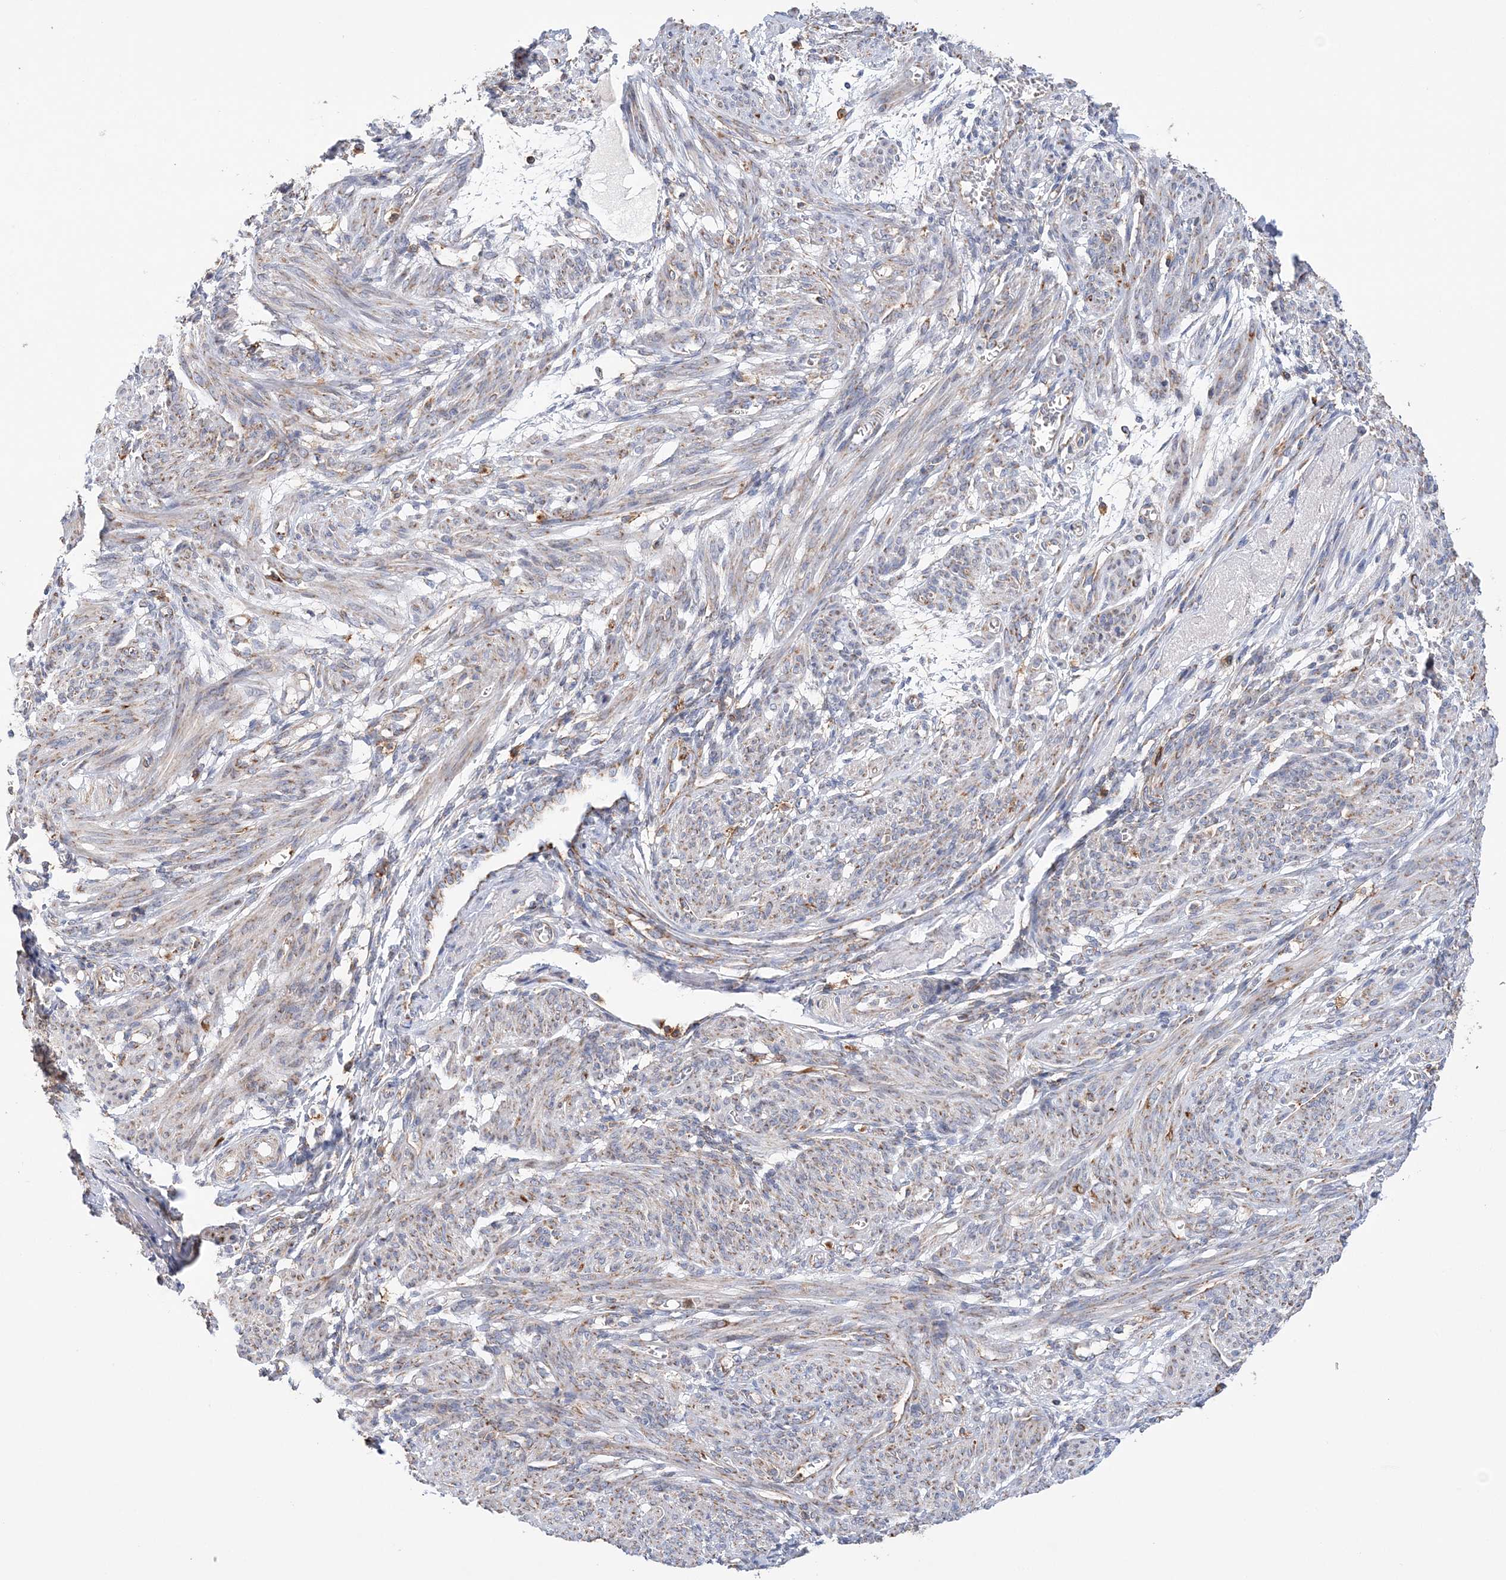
{"staining": {"intensity": "weak", "quantity": "25%-75%", "location": "cytoplasmic/membranous"}, "tissue": "smooth muscle", "cell_type": "Smooth muscle cells", "image_type": "normal", "snomed": [{"axis": "morphology", "description": "Normal tissue, NOS"}, {"axis": "topography", "description": "Smooth muscle"}], "caption": "This image reveals IHC staining of unremarkable human smooth muscle, with low weak cytoplasmic/membranous staining in about 25%-75% of smooth muscle cells.", "gene": "TTC32", "patient": {"sex": "female", "age": 39}}